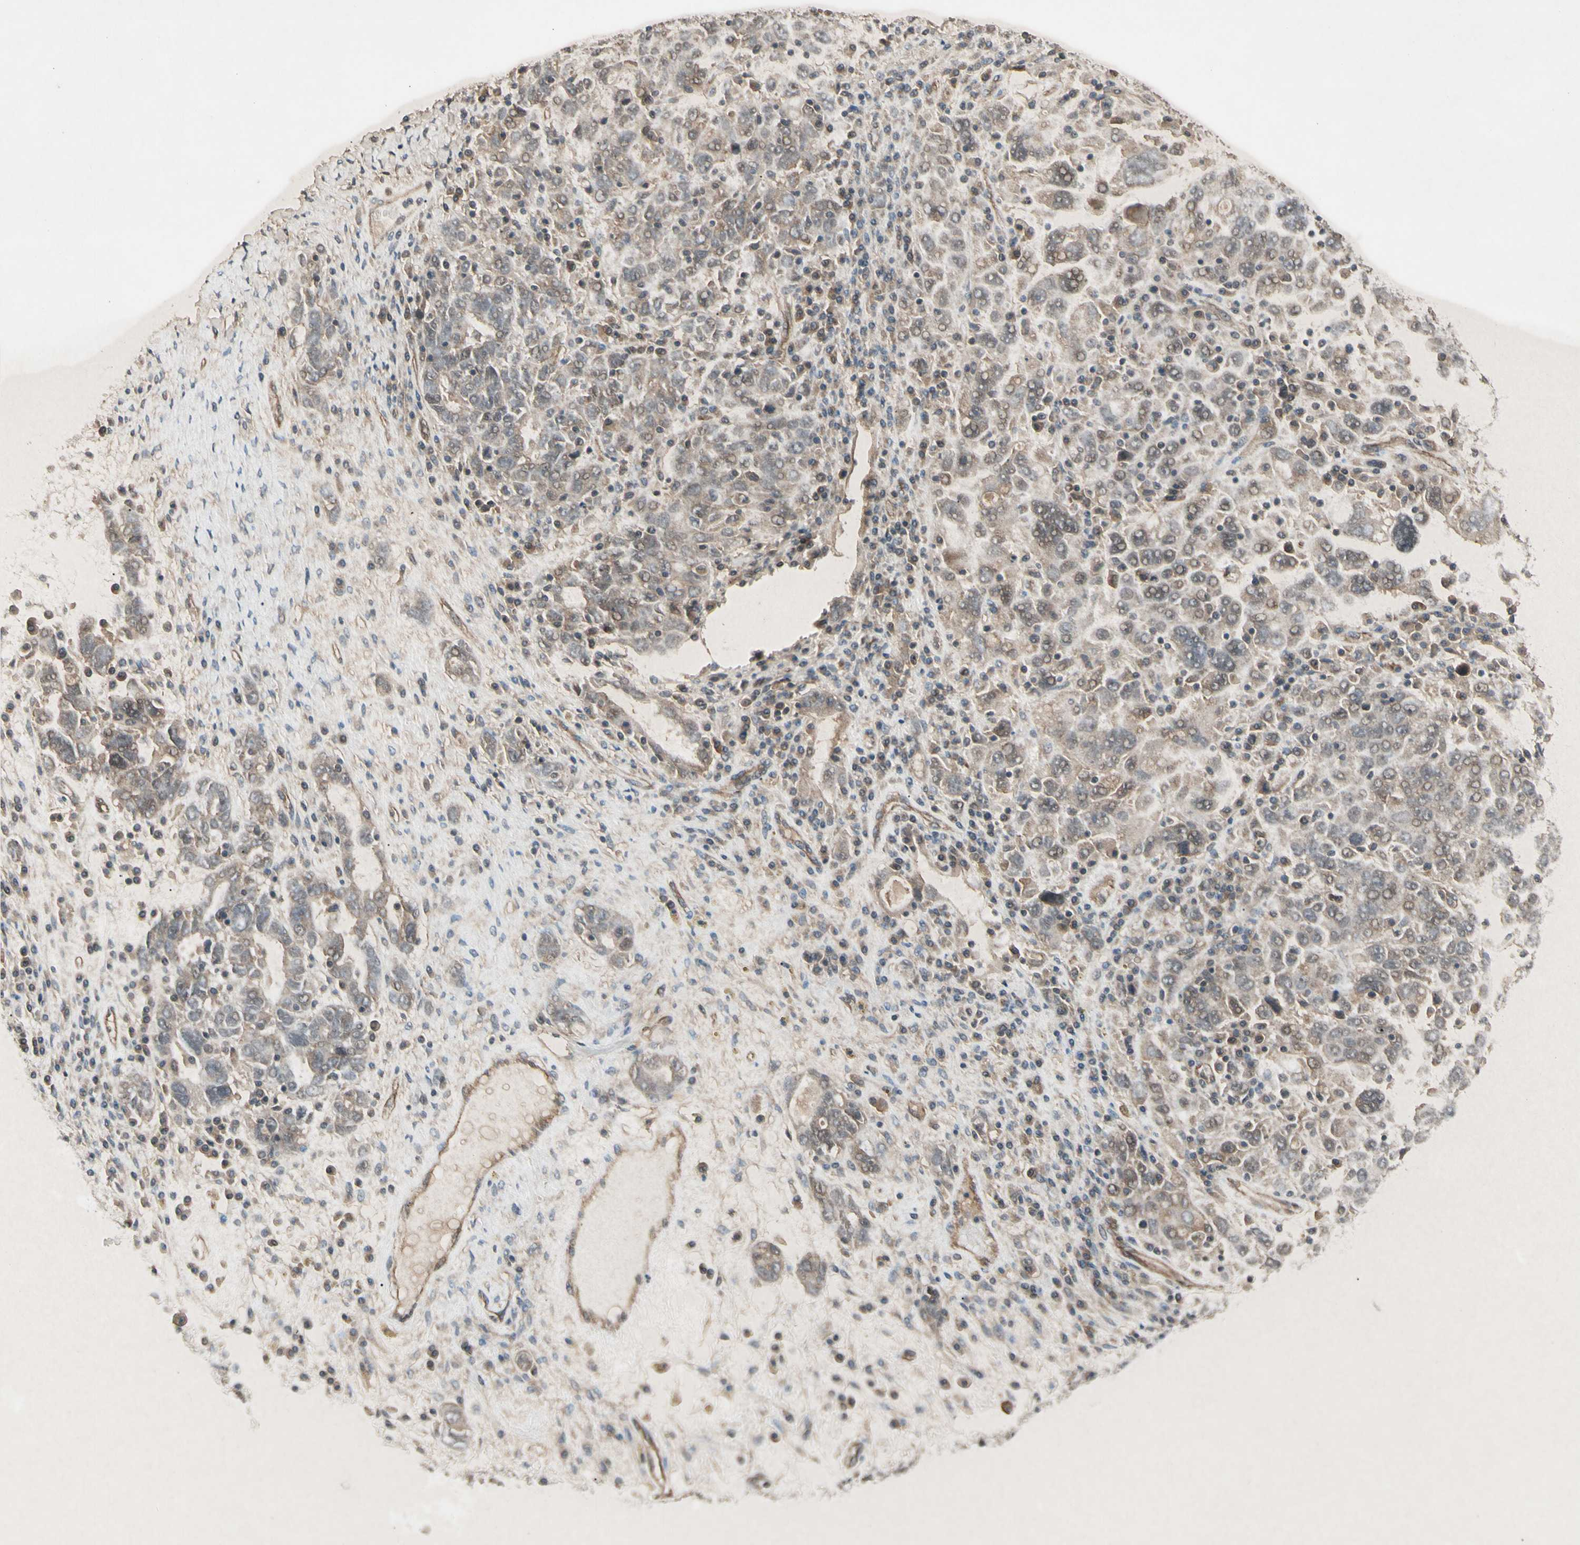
{"staining": {"intensity": "weak", "quantity": ">75%", "location": "cytoplasmic/membranous"}, "tissue": "ovarian cancer", "cell_type": "Tumor cells", "image_type": "cancer", "snomed": [{"axis": "morphology", "description": "Carcinoma, endometroid"}, {"axis": "topography", "description": "Ovary"}], "caption": "Endometroid carcinoma (ovarian) tissue demonstrates weak cytoplasmic/membranous positivity in approximately >75% of tumor cells", "gene": "JAG1", "patient": {"sex": "female", "age": 62}}